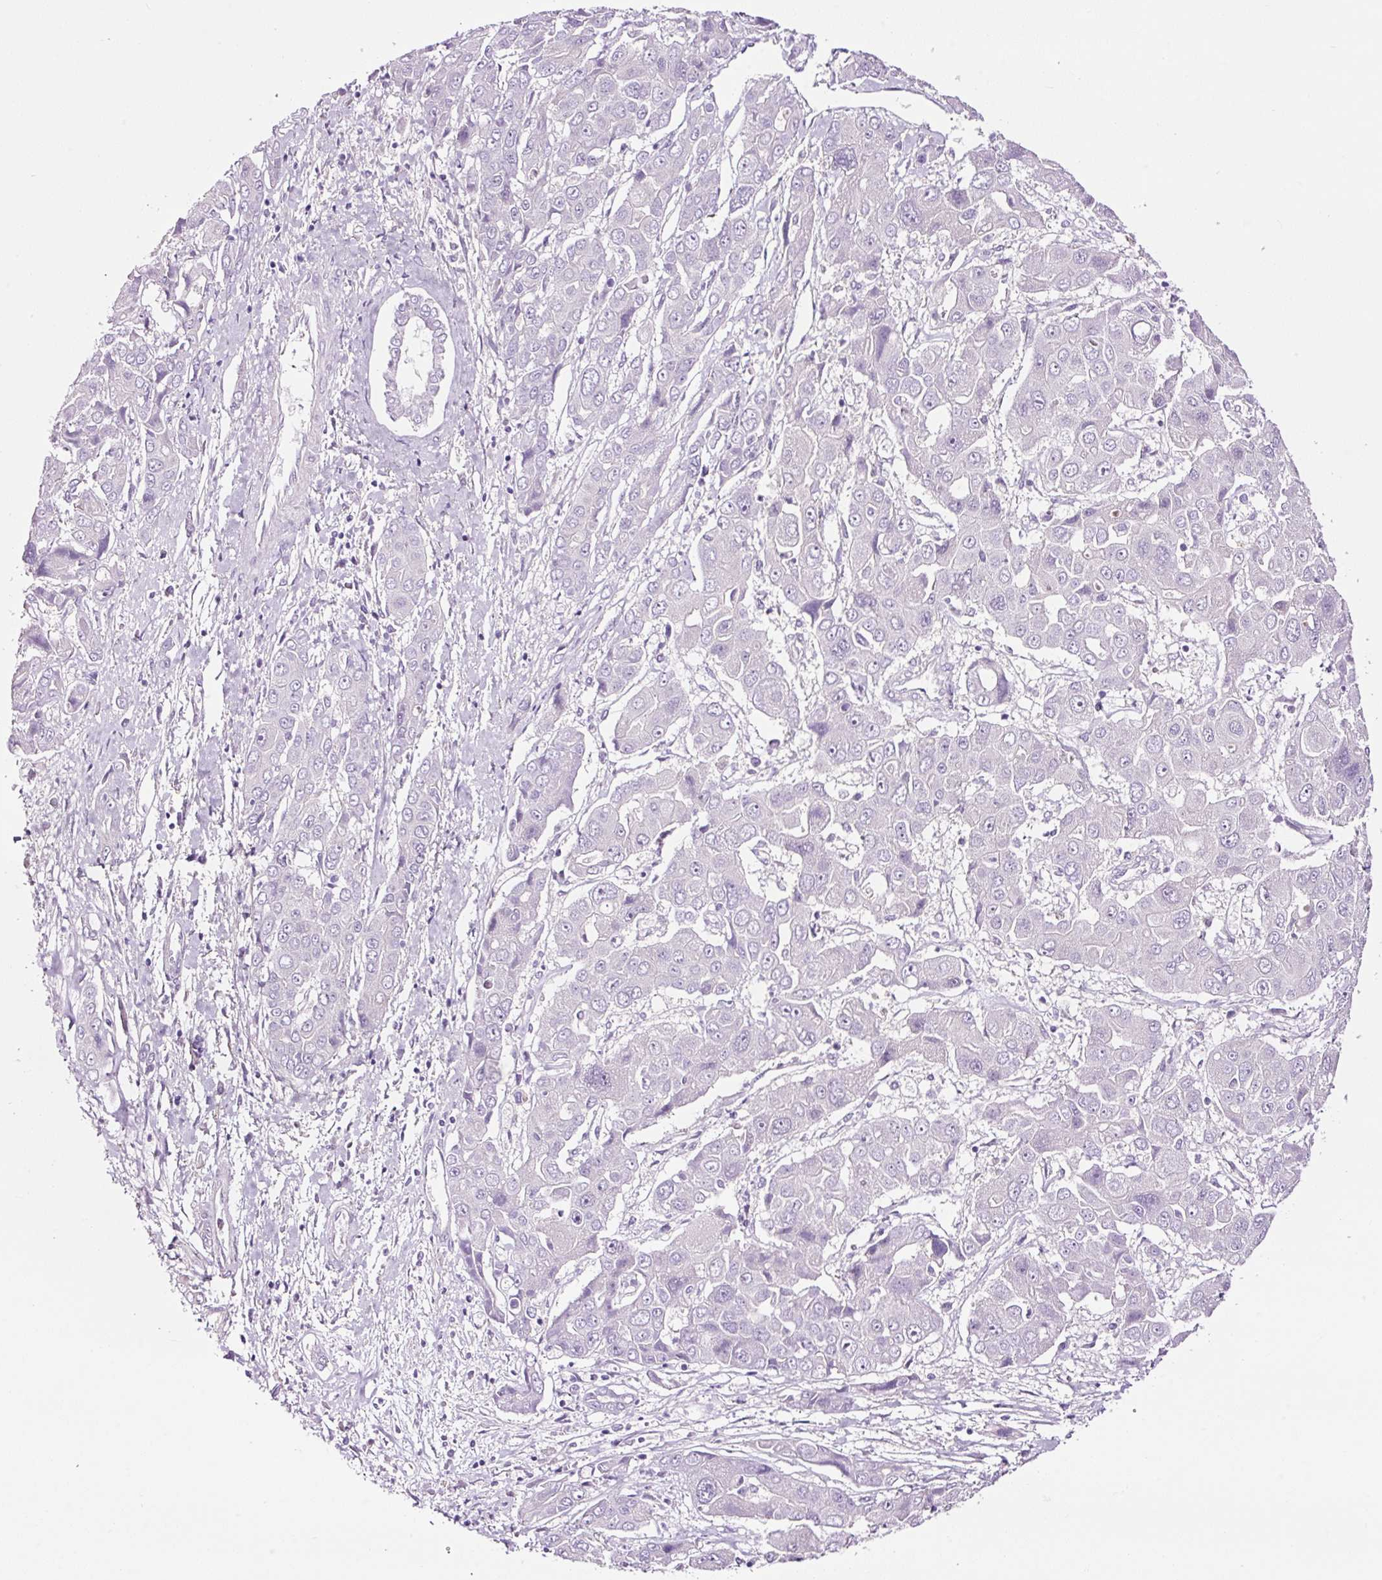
{"staining": {"intensity": "negative", "quantity": "none", "location": "none"}, "tissue": "liver cancer", "cell_type": "Tumor cells", "image_type": "cancer", "snomed": [{"axis": "morphology", "description": "Cholangiocarcinoma"}, {"axis": "topography", "description": "Liver"}], "caption": "A histopathology image of cholangiocarcinoma (liver) stained for a protein demonstrates no brown staining in tumor cells.", "gene": "PAM", "patient": {"sex": "male", "age": 67}}